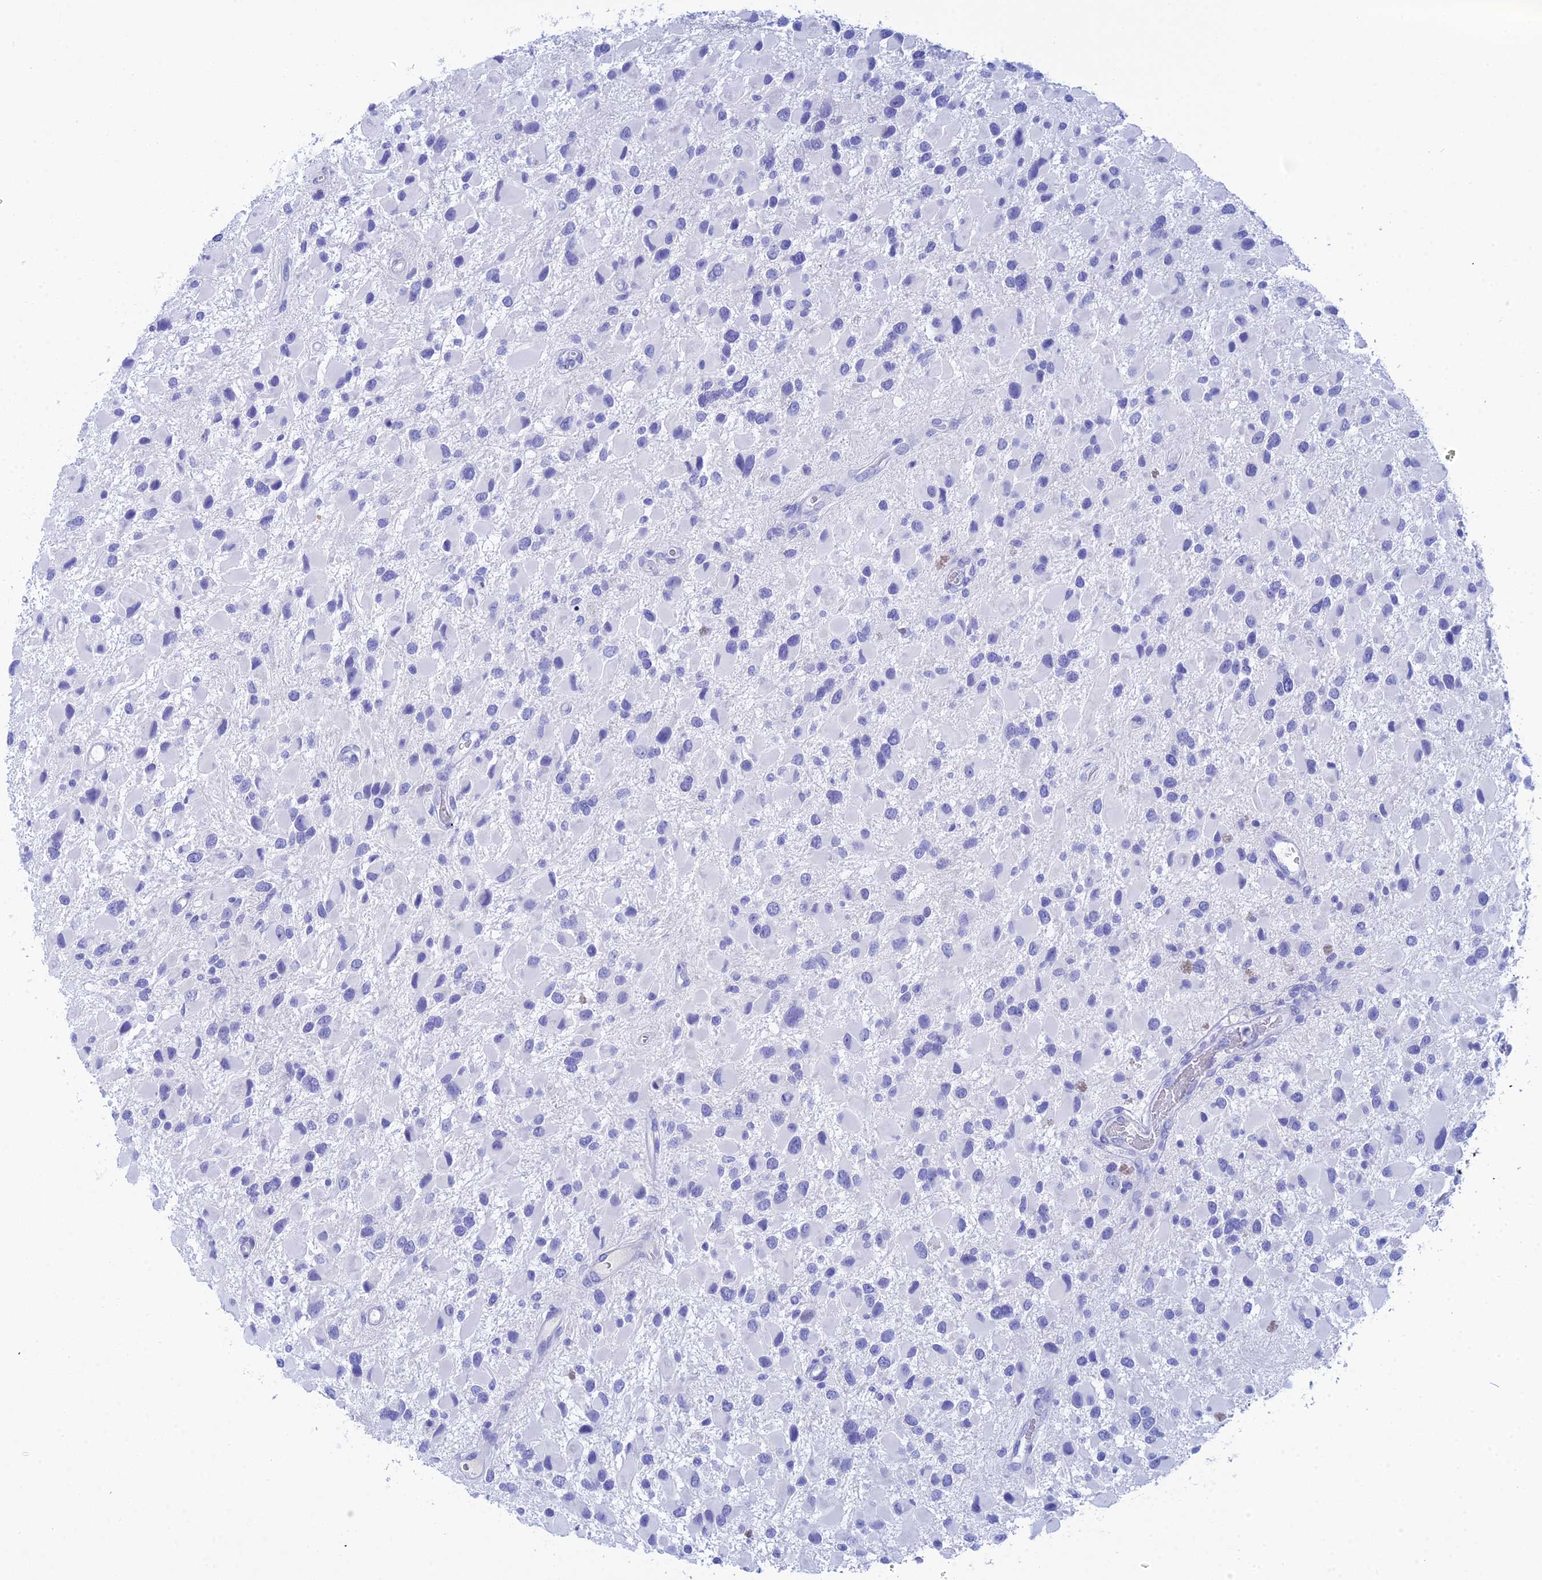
{"staining": {"intensity": "negative", "quantity": "none", "location": "none"}, "tissue": "glioma", "cell_type": "Tumor cells", "image_type": "cancer", "snomed": [{"axis": "morphology", "description": "Glioma, malignant, High grade"}, {"axis": "topography", "description": "Brain"}], "caption": "The IHC image has no significant staining in tumor cells of glioma tissue. (Immunohistochemistry (ihc), brightfield microscopy, high magnification).", "gene": "REG1A", "patient": {"sex": "male", "age": 53}}